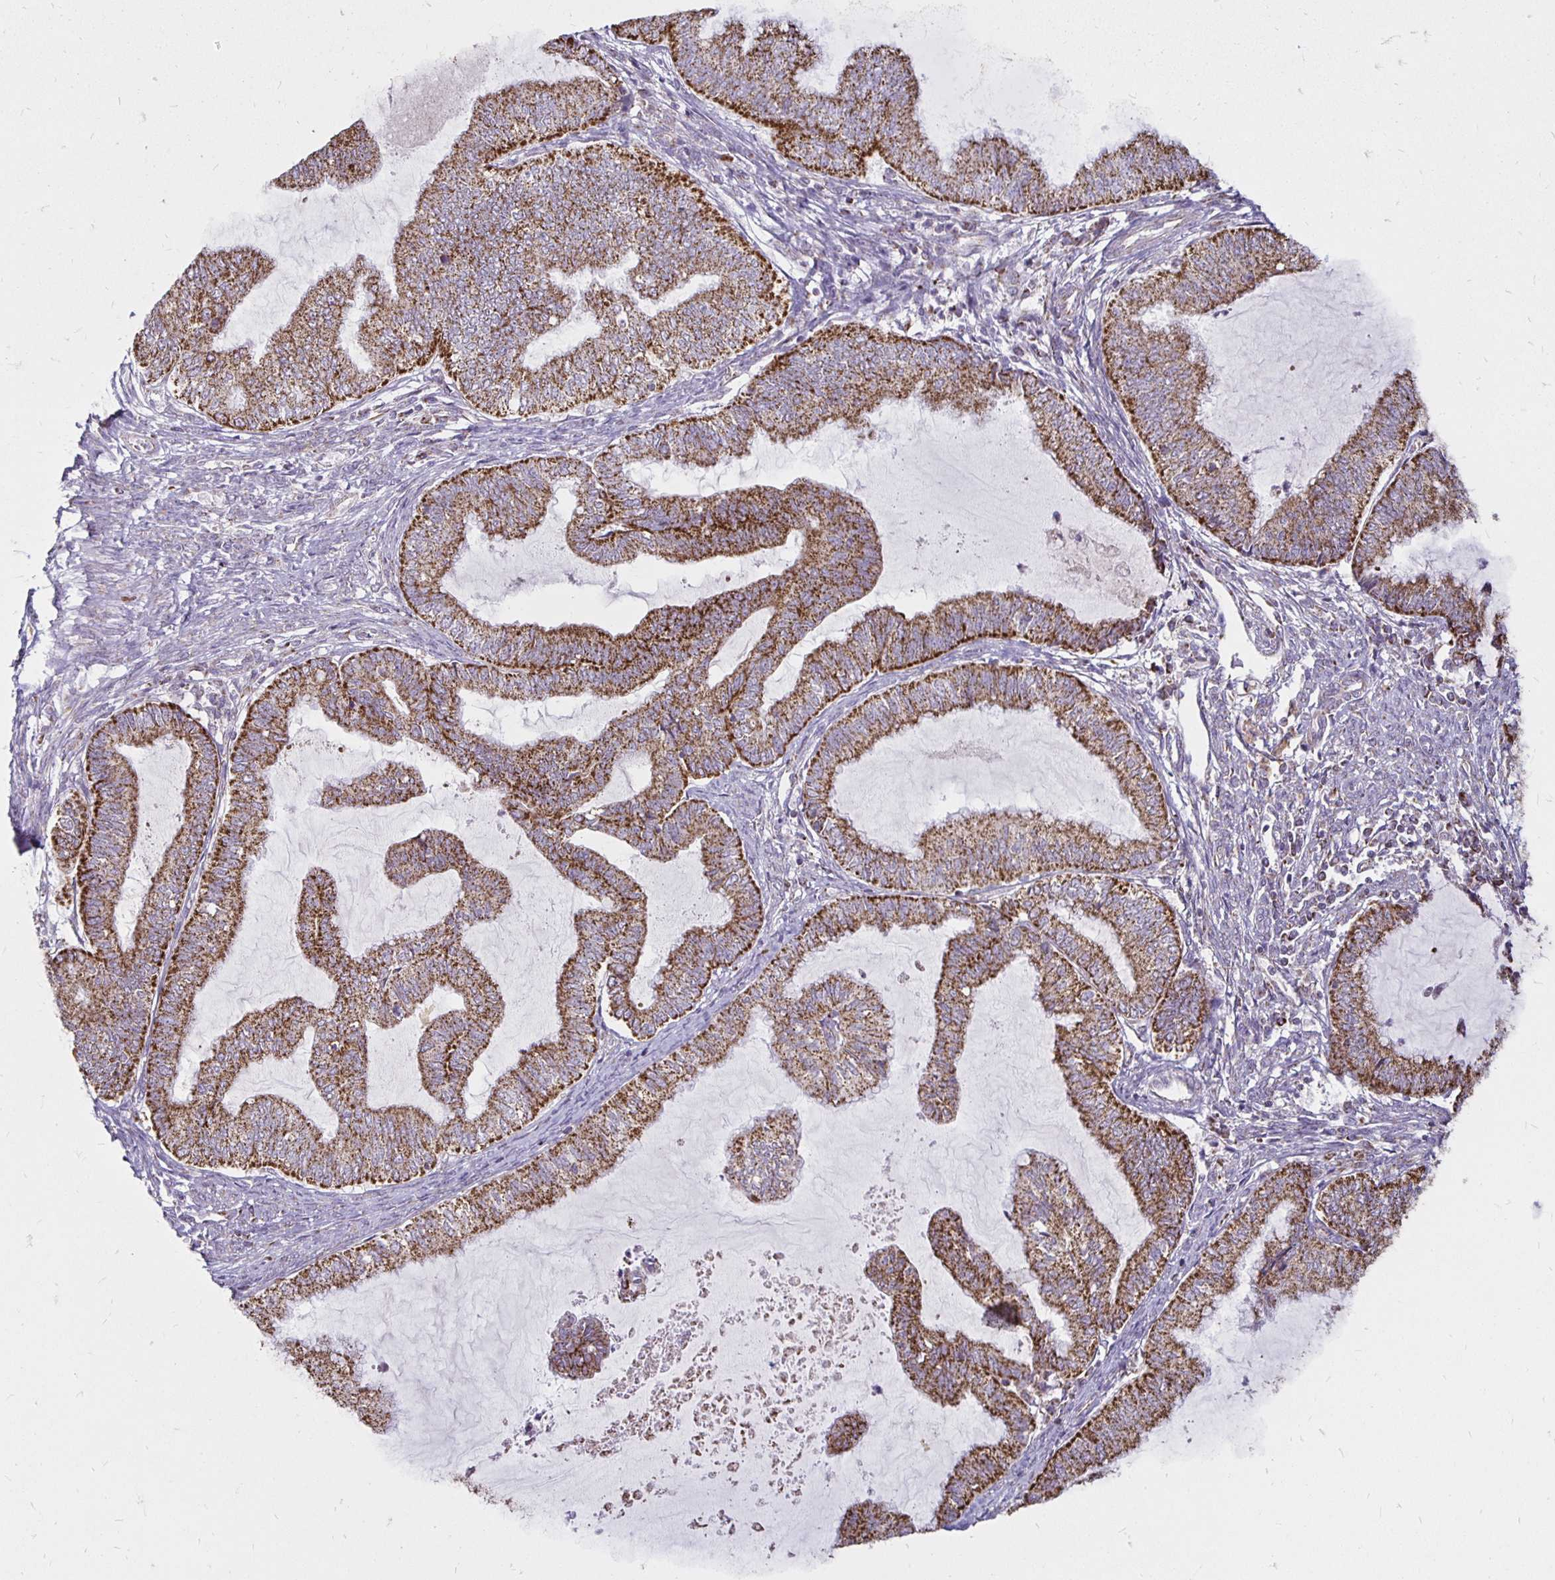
{"staining": {"intensity": "moderate", "quantity": ">75%", "location": "cytoplasmic/membranous"}, "tissue": "endometrial cancer", "cell_type": "Tumor cells", "image_type": "cancer", "snomed": [{"axis": "morphology", "description": "Adenocarcinoma, NOS"}, {"axis": "topography", "description": "Endometrium"}], "caption": "Moderate cytoplasmic/membranous staining is appreciated in approximately >75% of tumor cells in endometrial cancer.", "gene": "IER3", "patient": {"sex": "female", "age": 79}}